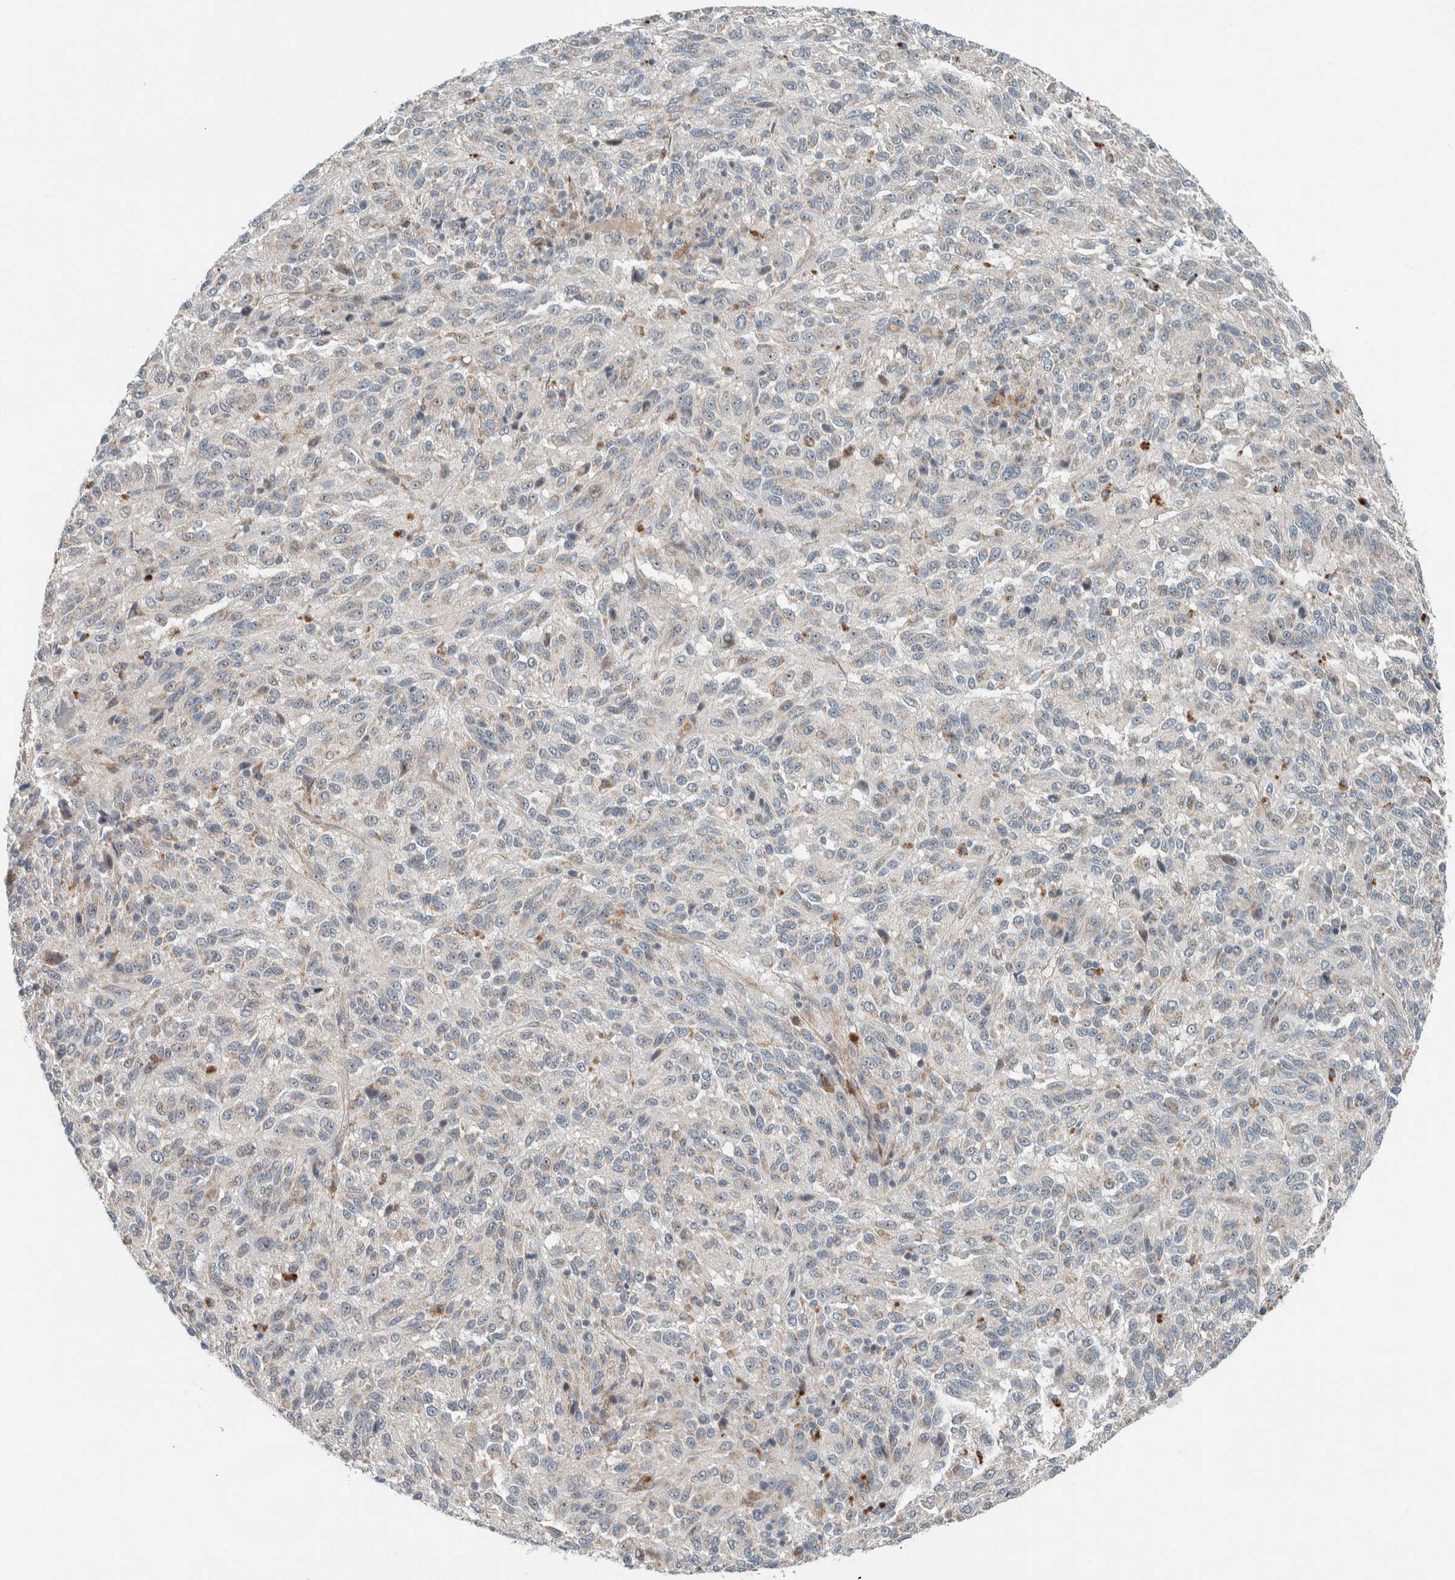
{"staining": {"intensity": "negative", "quantity": "none", "location": "none"}, "tissue": "melanoma", "cell_type": "Tumor cells", "image_type": "cancer", "snomed": [{"axis": "morphology", "description": "Malignant melanoma, Metastatic site"}, {"axis": "topography", "description": "Lung"}], "caption": "Immunohistochemistry of human malignant melanoma (metastatic site) exhibits no expression in tumor cells. (DAB immunohistochemistry, high magnification).", "gene": "SLFN12L", "patient": {"sex": "male", "age": 64}}